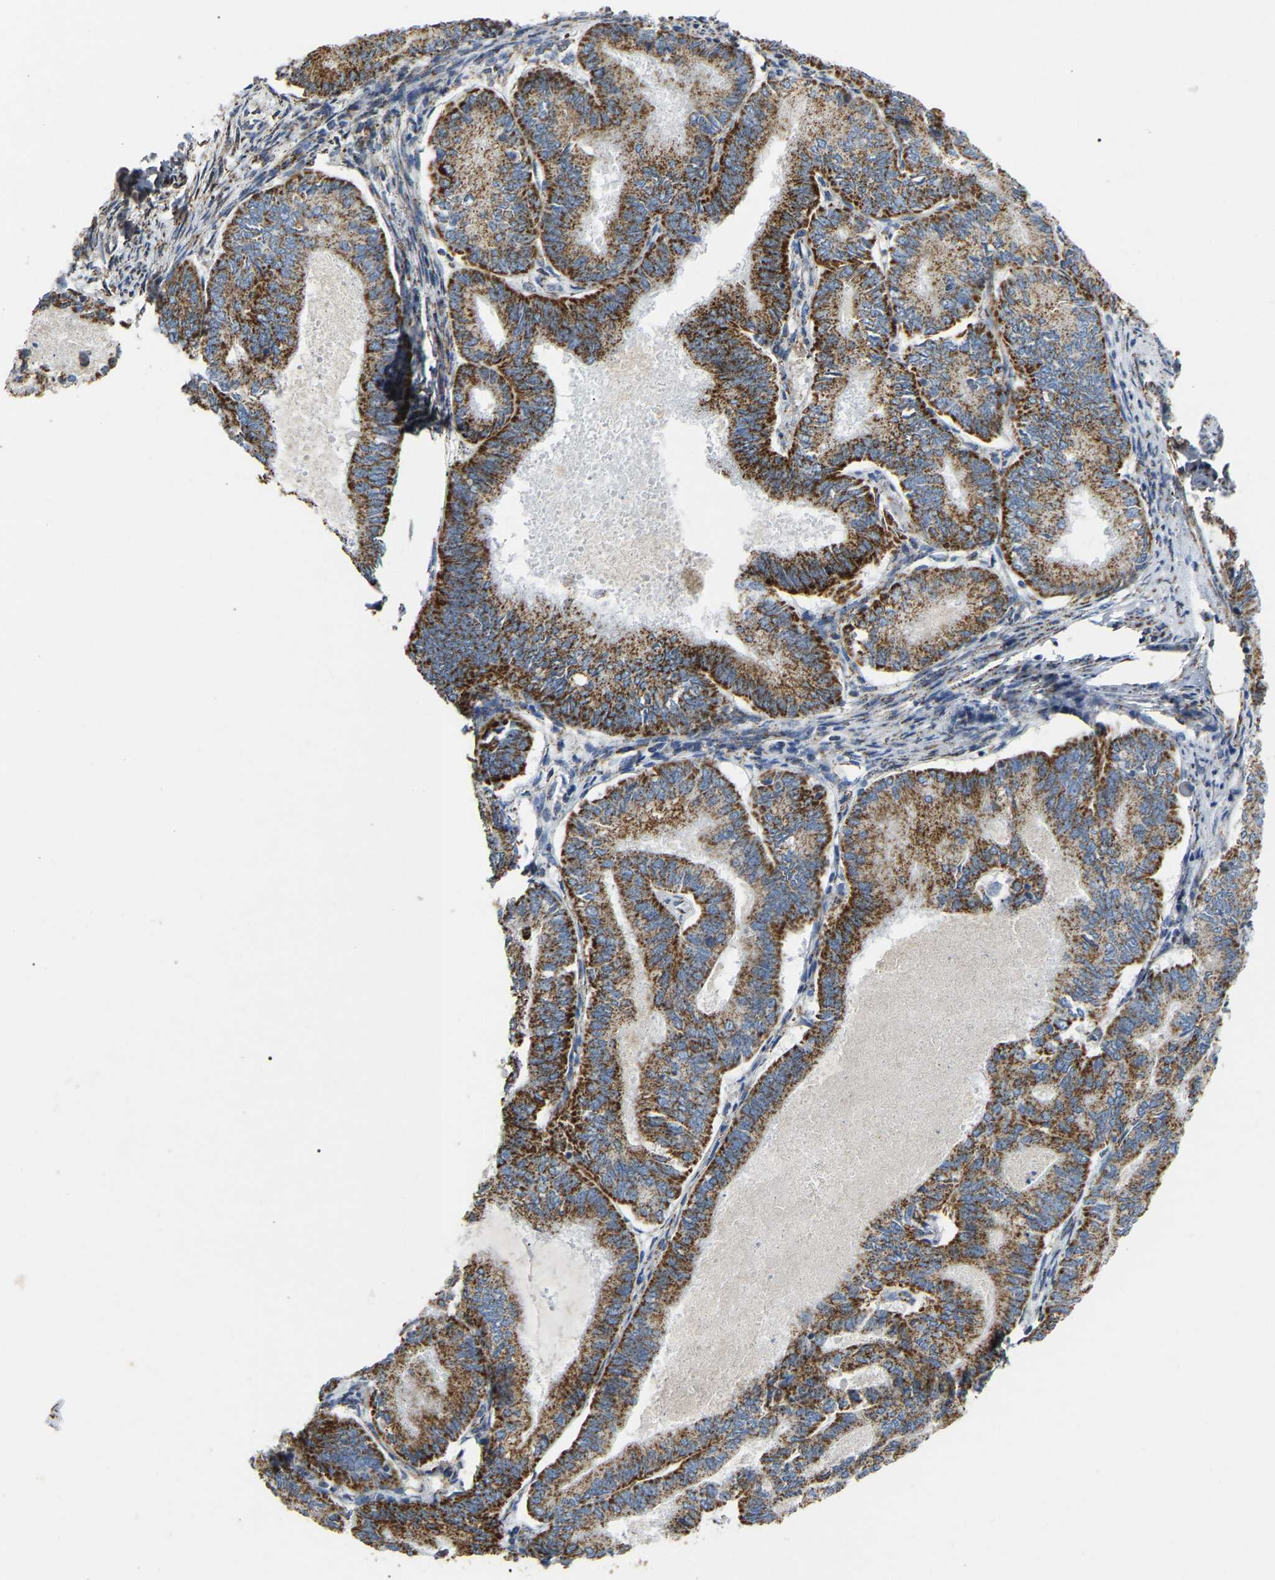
{"staining": {"intensity": "moderate", "quantity": ">75%", "location": "cytoplasmic/membranous"}, "tissue": "endometrial cancer", "cell_type": "Tumor cells", "image_type": "cancer", "snomed": [{"axis": "morphology", "description": "Adenocarcinoma, NOS"}, {"axis": "topography", "description": "Endometrium"}], "caption": "The immunohistochemical stain highlights moderate cytoplasmic/membranous positivity in tumor cells of endometrial cancer tissue.", "gene": "HIBADH", "patient": {"sex": "female", "age": 86}}